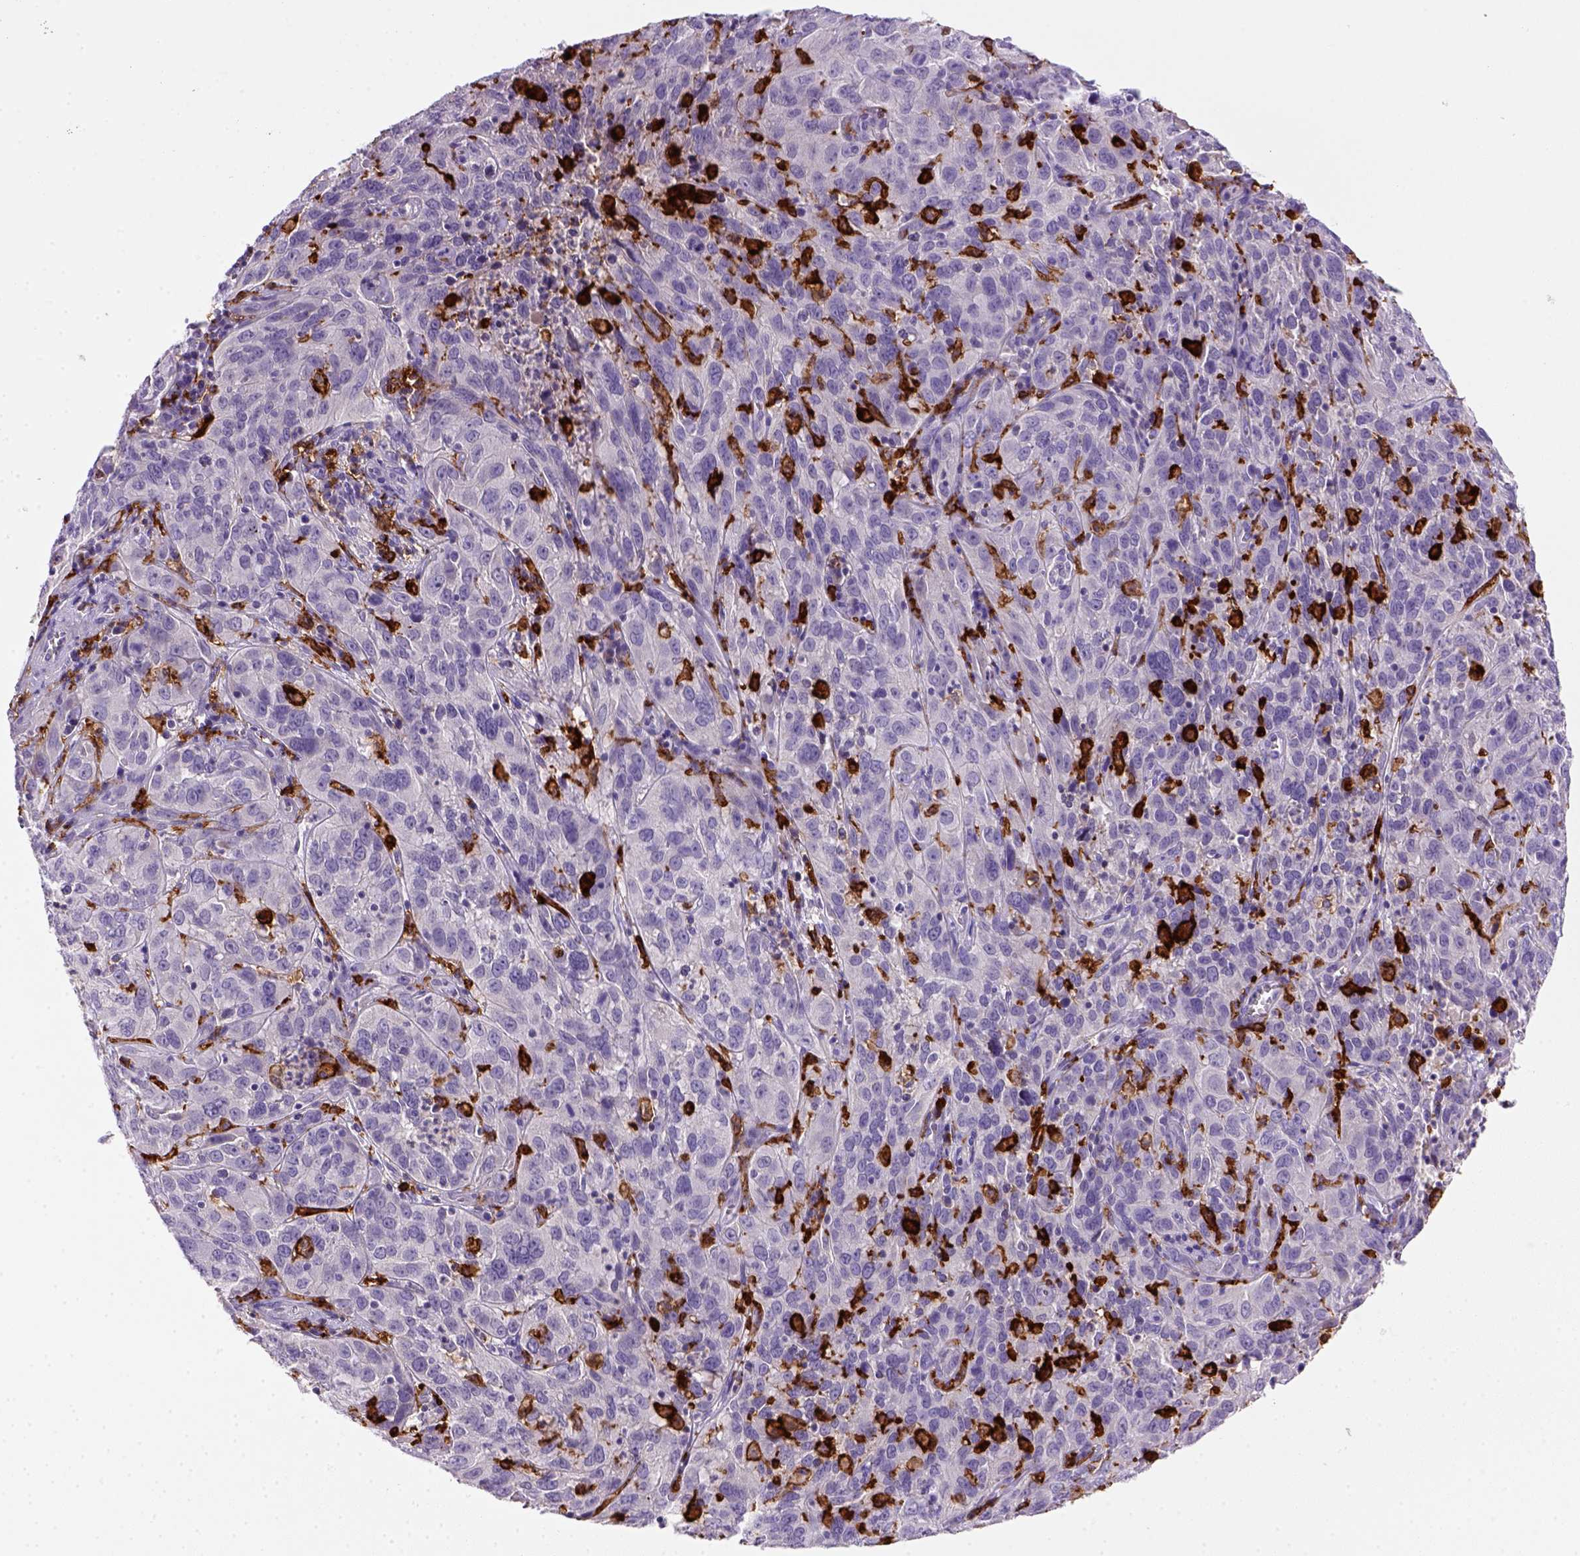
{"staining": {"intensity": "negative", "quantity": "none", "location": "none"}, "tissue": "cervical cancer", "cell_type": "Tumor cells", "image_type": "cancer", "snomed": [{"axis": "morphology", "description": "Squamous cell carcinoma, NOS"}, {"axis": "topography", "description": "Cervix"}], "caption": "Immunohistochemistry histopathology image of cervical squamous cell carcinoma stained for a protein (brown), which exhibits no staining in tumor cells. Nuclei are stained in blue.", "gene": "CD14", "patient": {"sex": "female", "age": 32}}